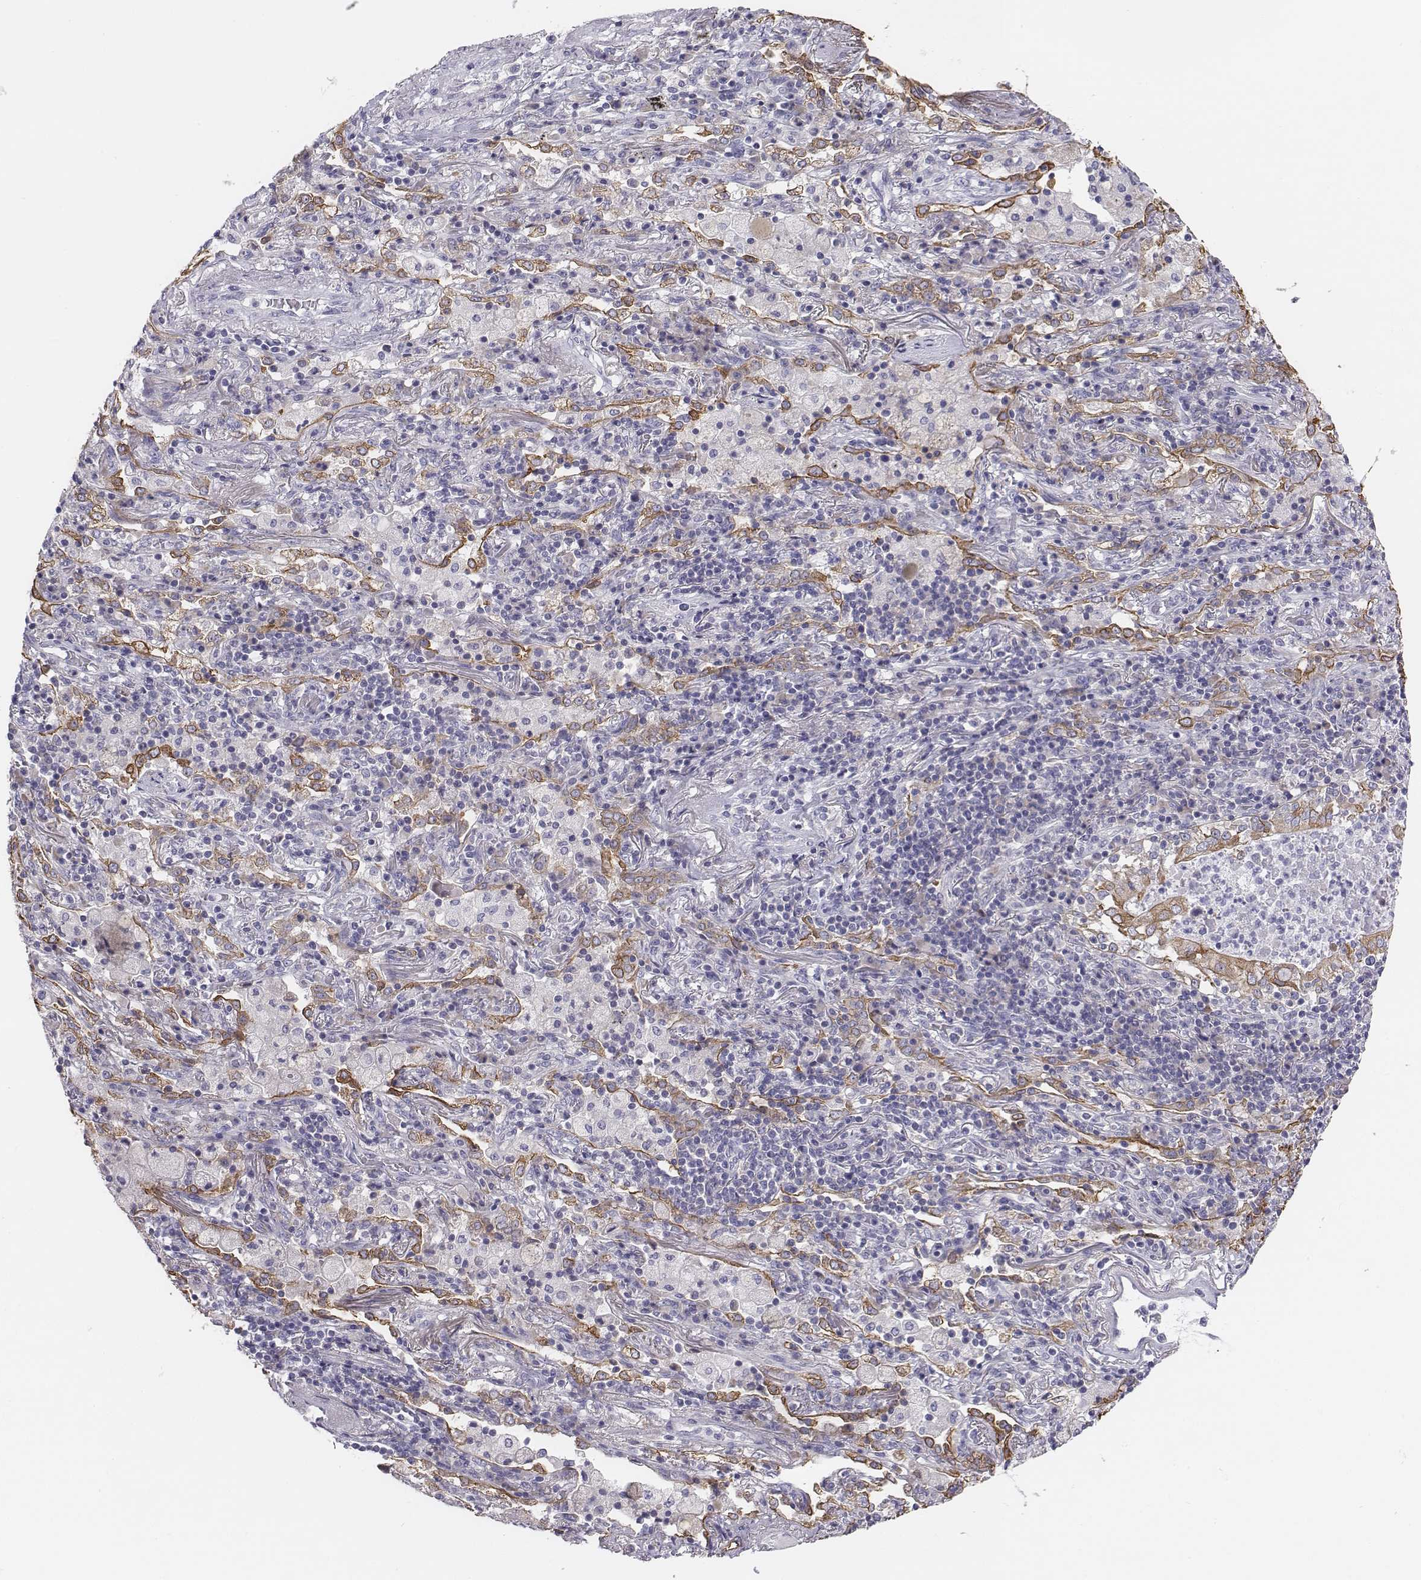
{"staining": {"intensity": "moderate", "quantity": "<25%", "location": "cytoplasmic/membranous"}, "tissue": "lung cancer", "cell_type": "Tumor cells", "image_type": "cancer", "snomed": [{"axis": "morphology", "description": "Normal tissue, NOS"}, {"axis": "morphology", "description": "Squamous cell carcinoma, NOS"}, {"axis": "topography", "description": "Bronchus"}, {"axis": "topography", "description": "Lung"}], "caption": "The histopathology image exhibits a brown stain indicating the presence of a protein in the cytoplasmic/membranous of tumor cells in lung squamous cell carcinoma.", "gene": "CHST14", "patient": {"sex": "male", "age": 64}}